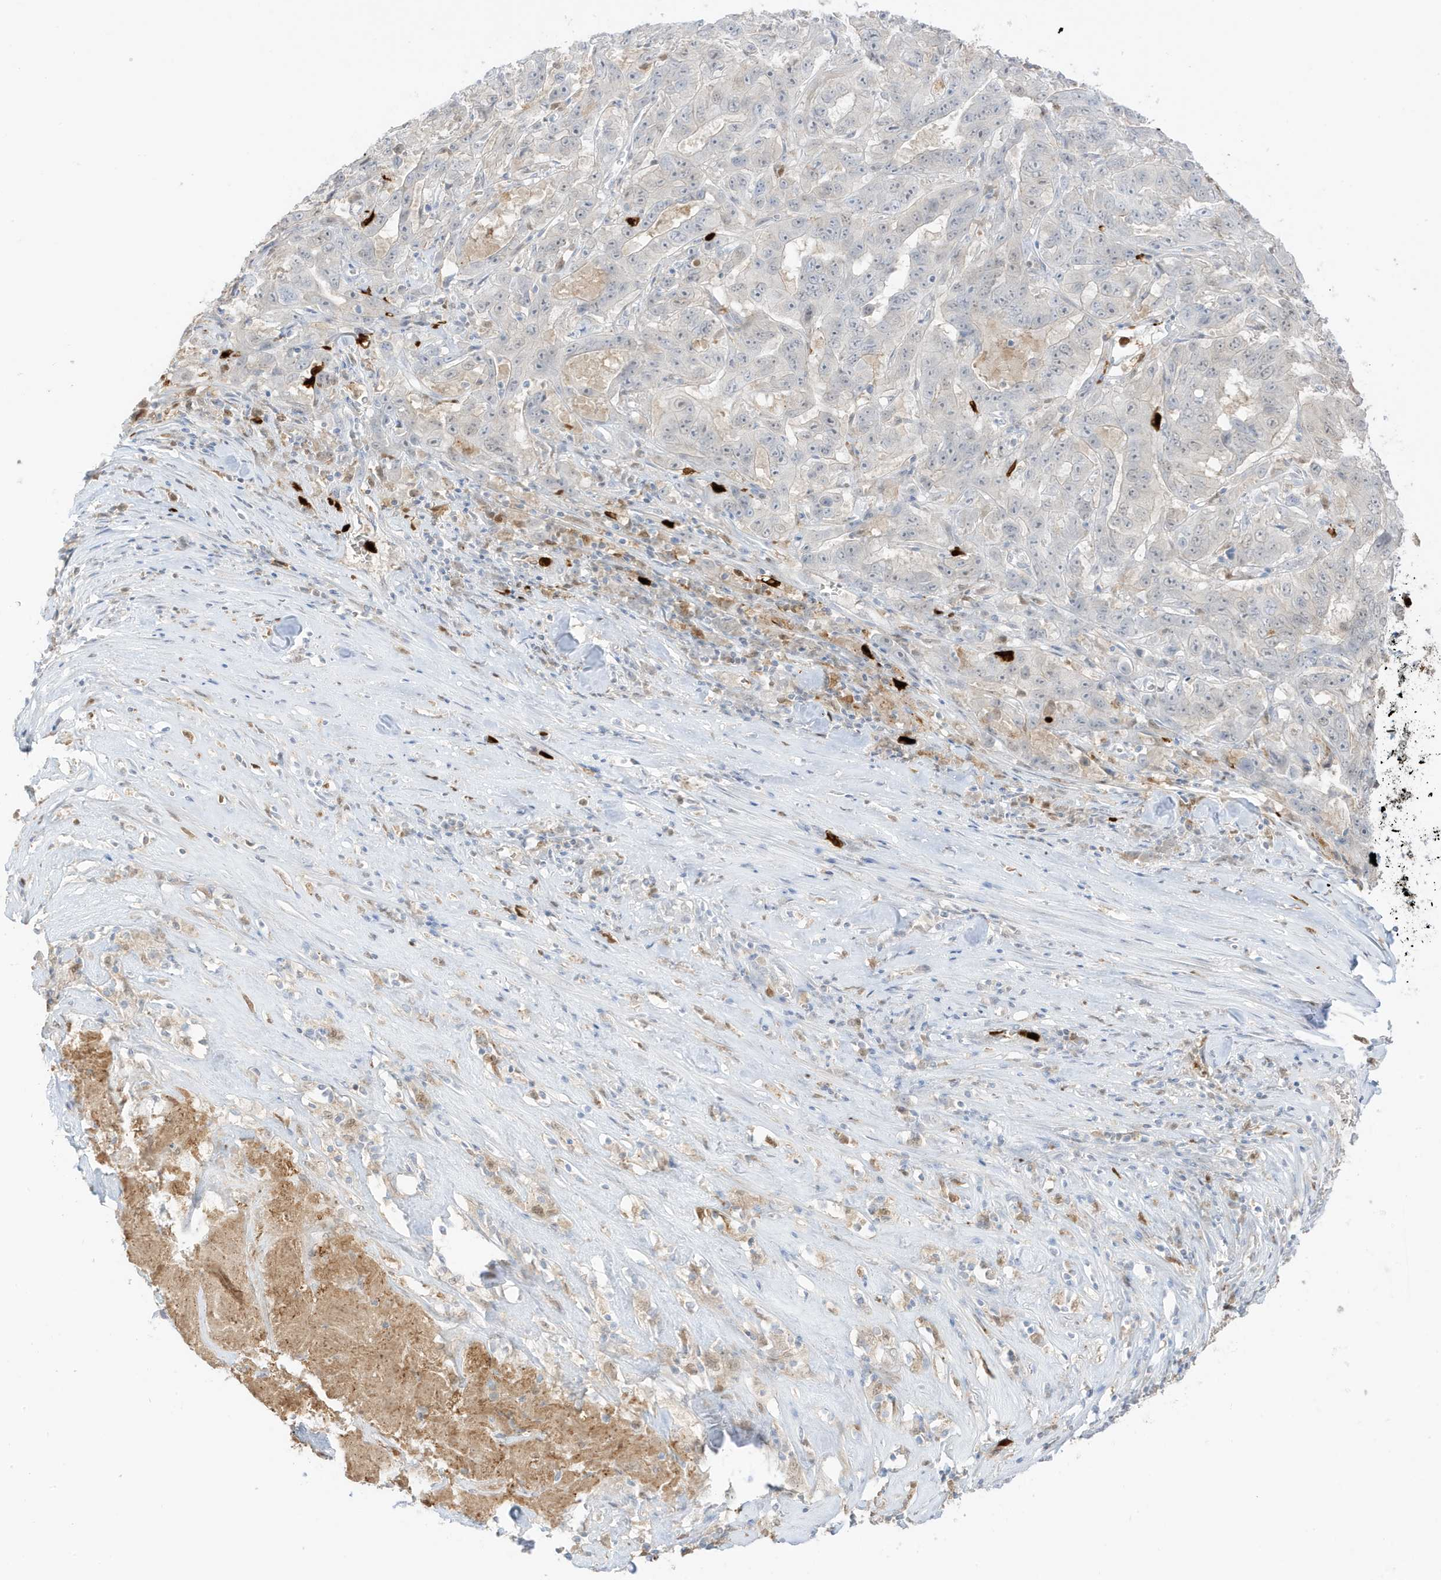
{"staining": {"intensity": "negative", "quantity": "none", "location": "none"}, "tissue": "pancreatic cancer", "cell_type": "Tumor cells", "image_type": "cancer", "snomed": [{"axis": "morphology", "description": "Adenocarcinoma, NOS"}, {"axis": "topography", "description": "Pancreas"}], "caption": "Image shows no protein expression in tumor cells of pancreatic cancer (adenocarcinoma) tissue.", "gene": "GCA", "patient": {"sex": "male", "age": 63}}